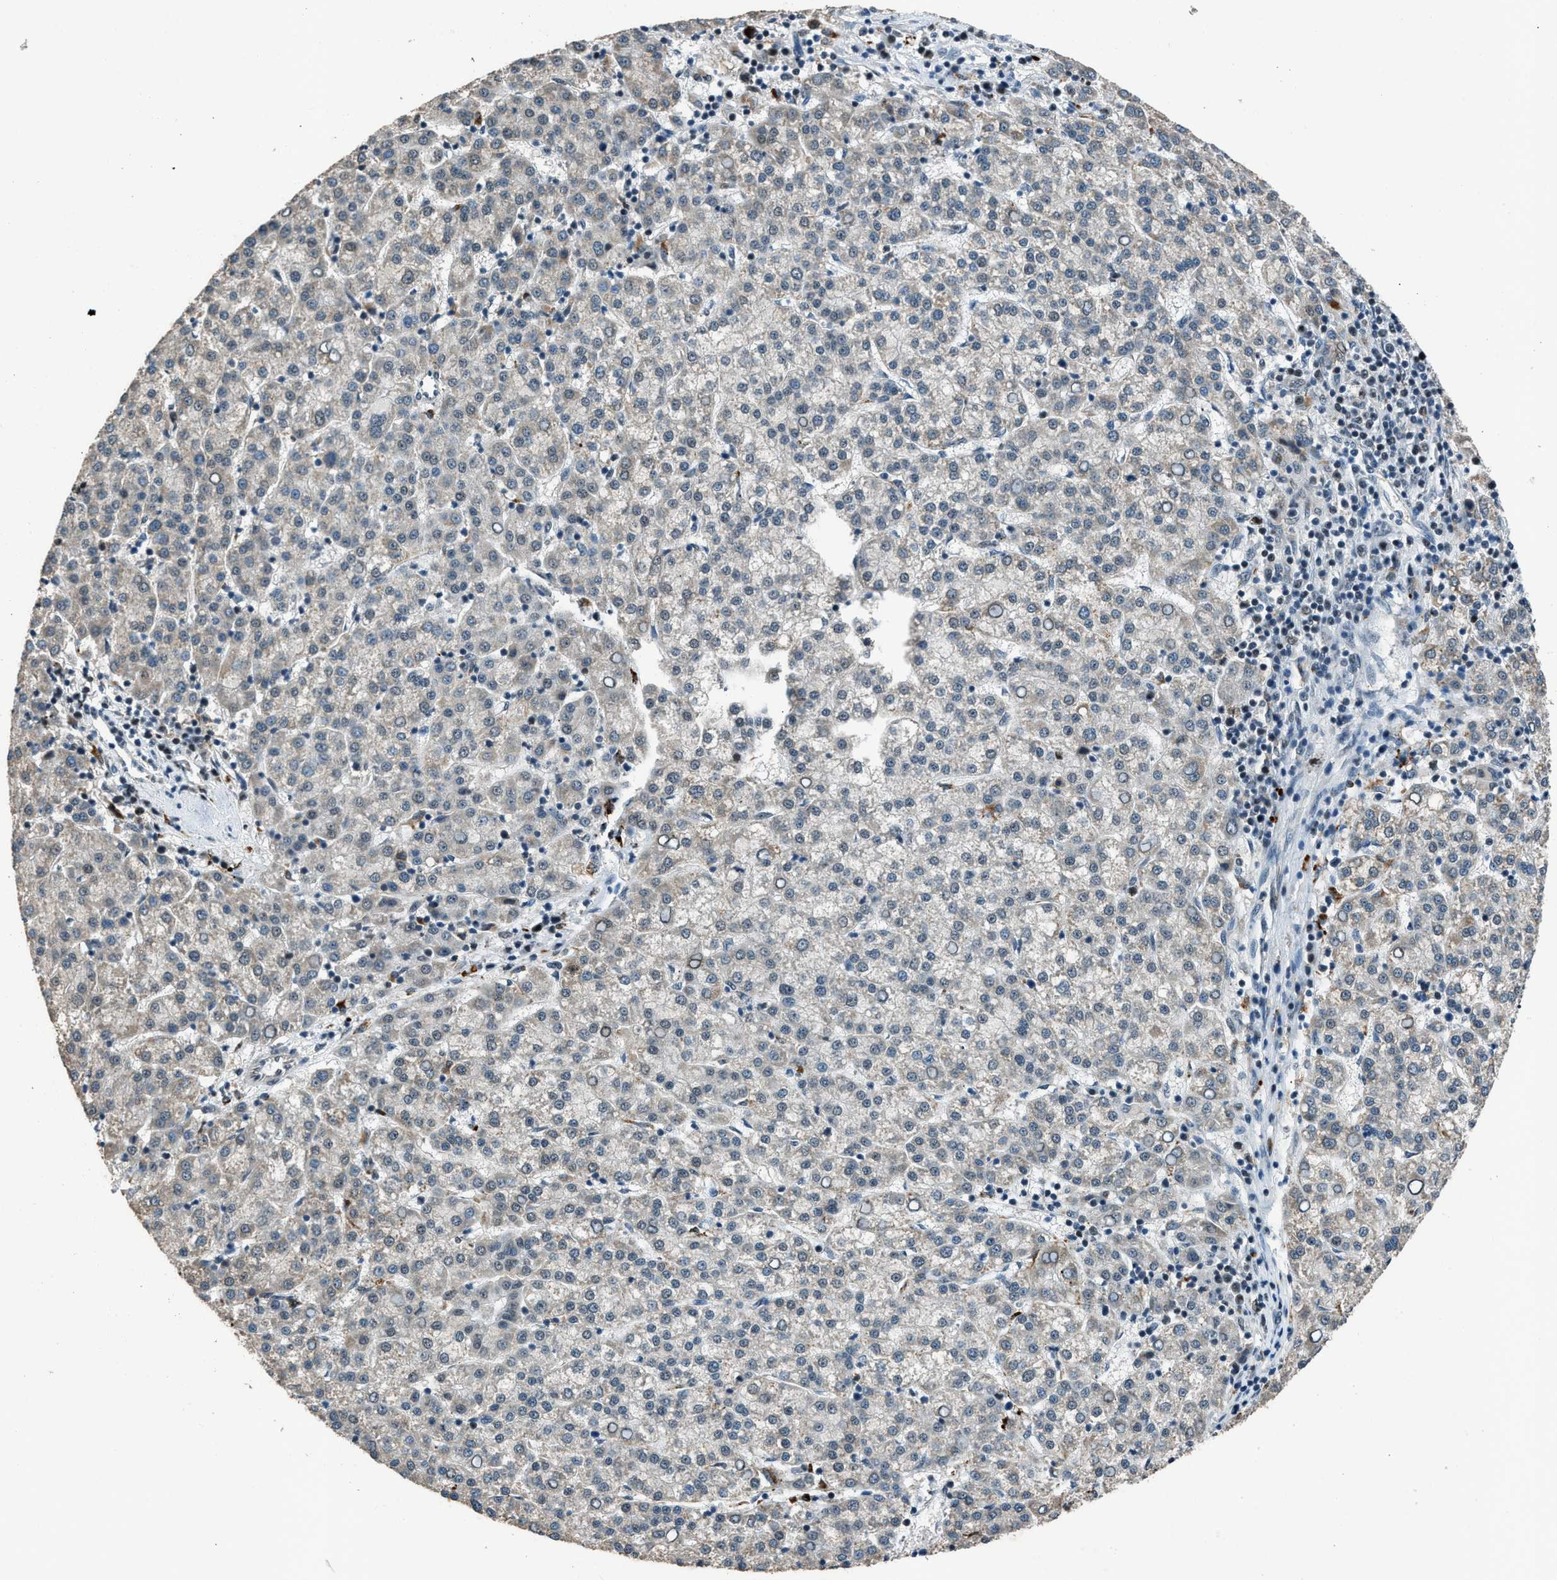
{"staining": {"intensity": "negative", "quantity": "none", "location": "none"}, "tissue": "liver cancer", "cell_type": "Tumor cells", "image_type": "cancer", "snomed": [{"axis": "morphology", "description": "Carcinoma, Hepatocellular, NOS"}, {"axis": "topography", "description": "Liver"}], "caption": "This is an immunohistochemistry (IHC) photomicrograph of hepatocellular carcinoma (liver). There is no staining in tumor cells.", "gene": "ADCY1", "patient": {"sex": "female", "age": 58}}